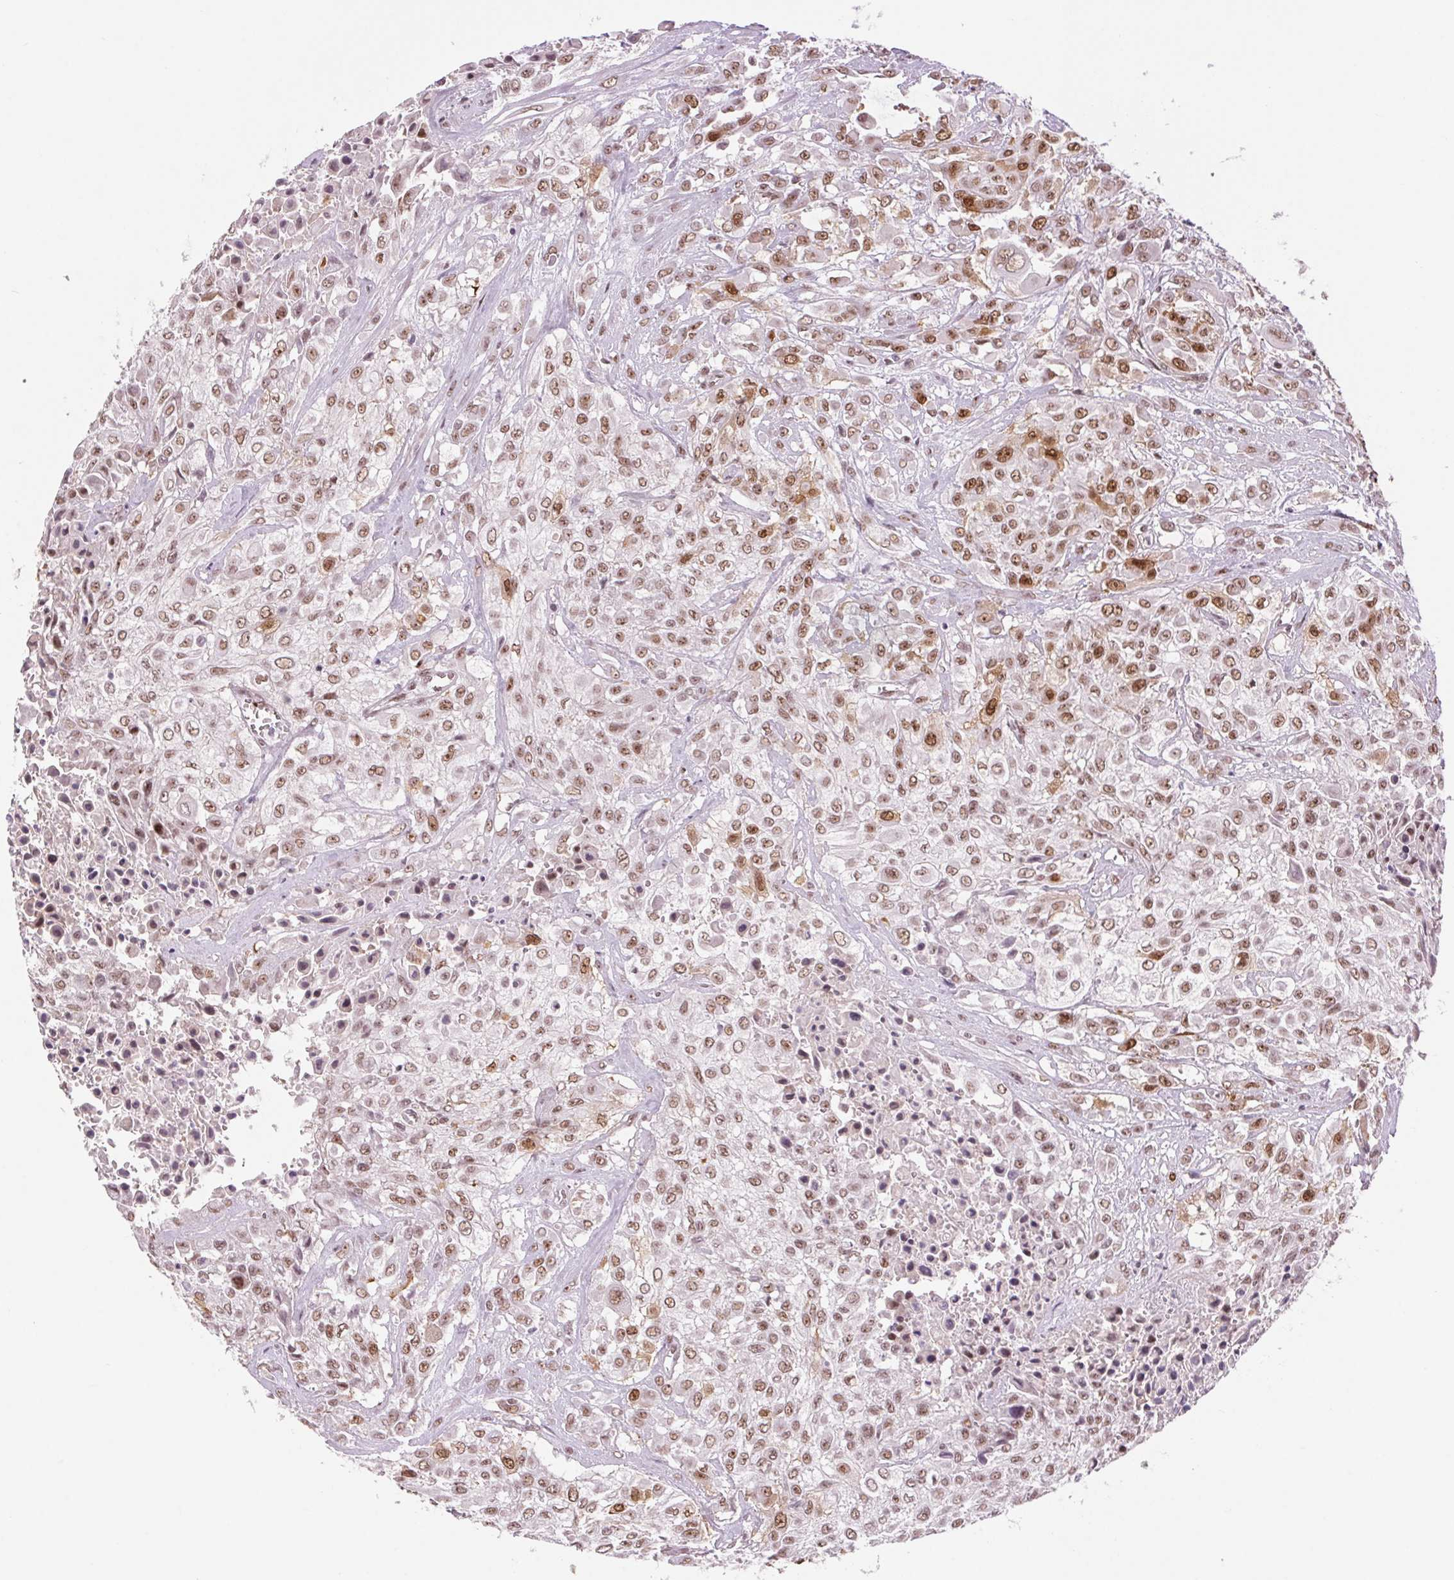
{"staining": {"intensity": "moderate", "quantity": ">75%", "location": "nuclear"}, "tissue": "urothelial cancer", "cell_type": "Tumor cells", "image_type": "cancer", "snomed": [{"axis": "morphology", "description": "Urothelial carcinoma, High grade"}, {"axis": "topography", "description": "Urinary bladder"}], "caption": "Protein staining displays moderate nuclear staining in approximately >75% of tumor cells in urothelial cancer. (DAB IHC with brightfield microscopy, high magnification).", "gene": "CD2BP2", "patient": {"sex": "male", "age": 57}}